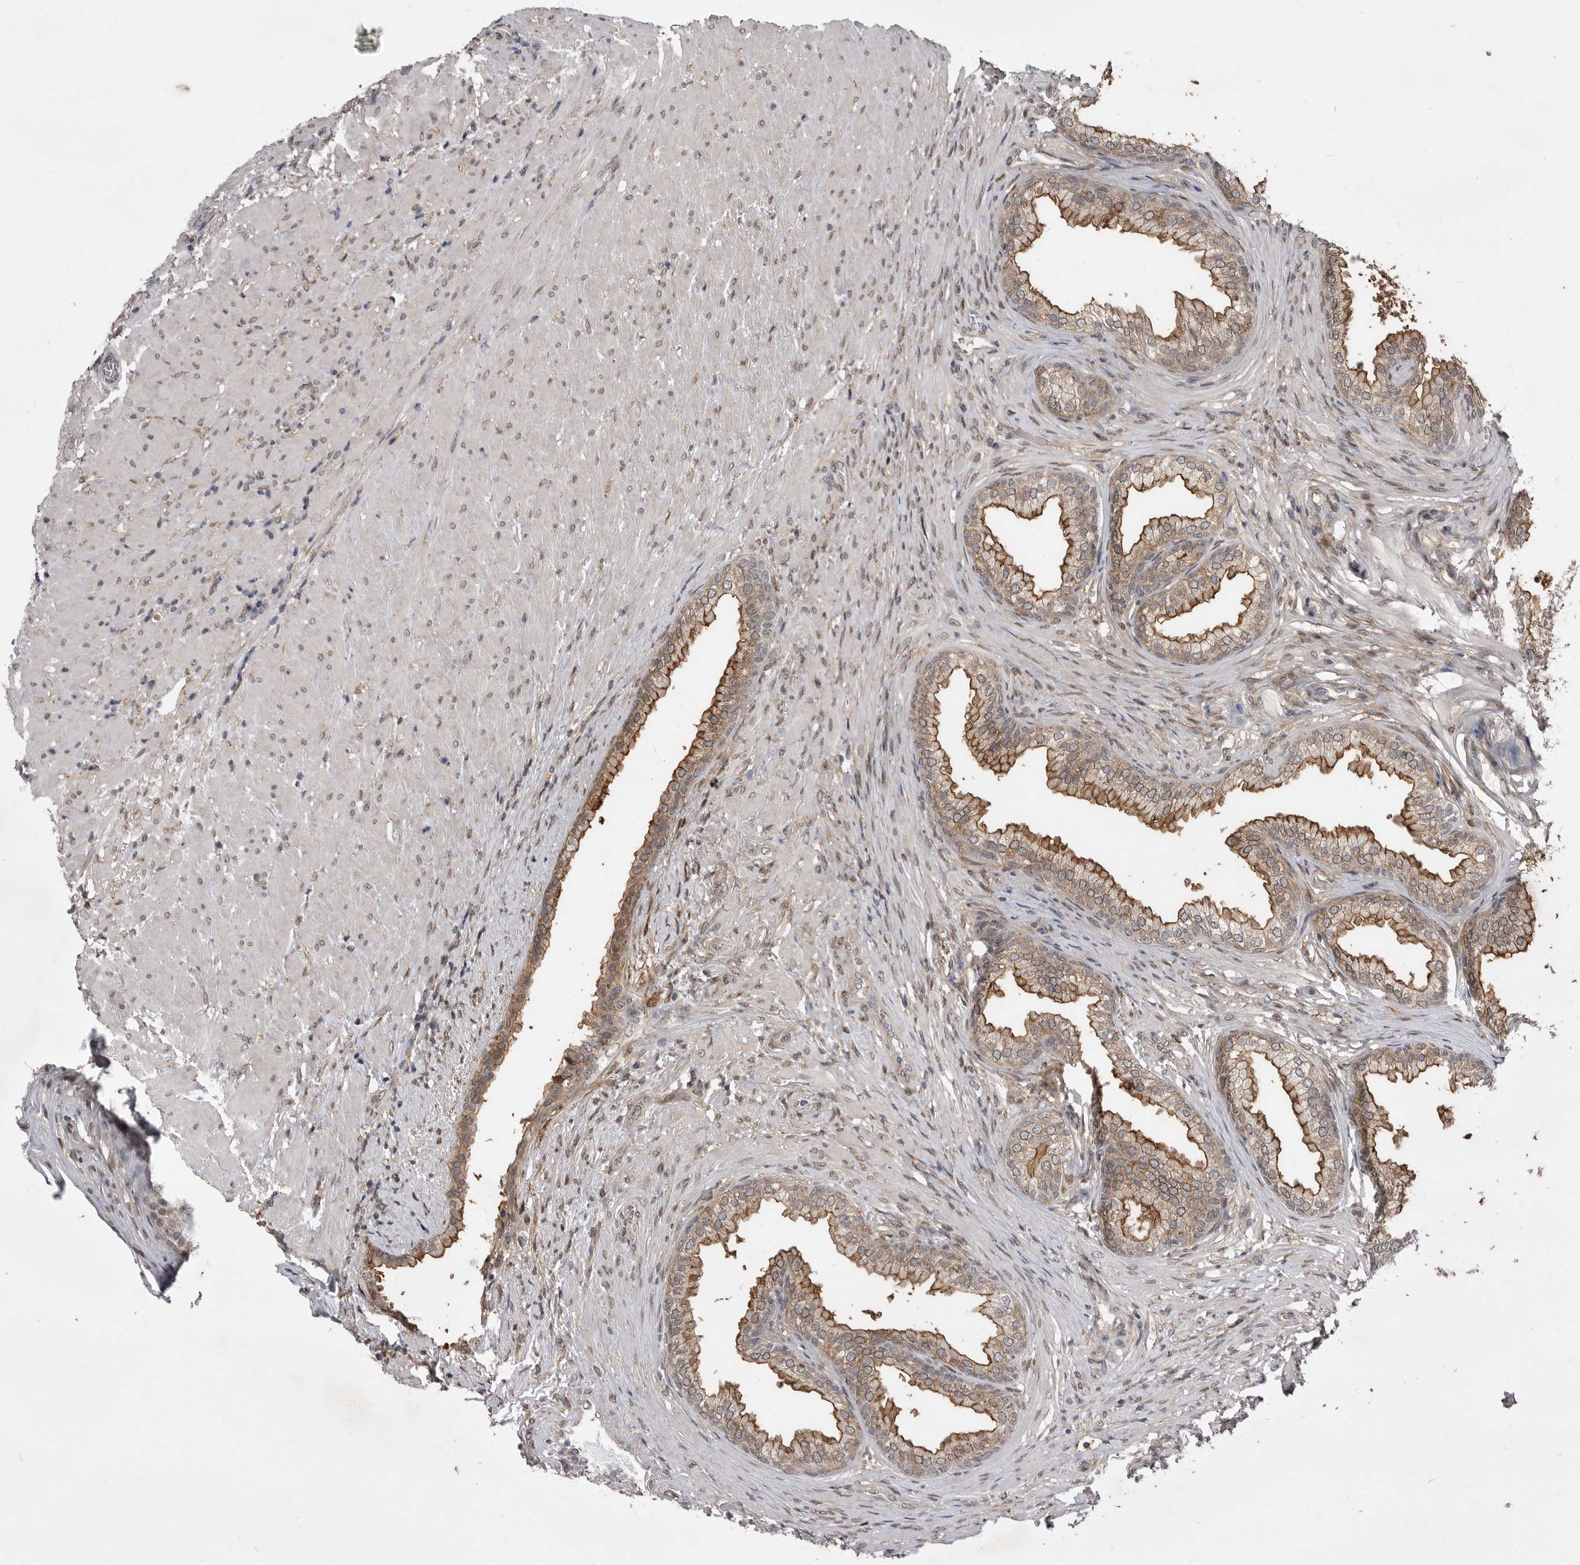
{"staining": {"intensity": "moderate", "quantity": ">75%", "location": "cytoplasmic/membranous"}, "tissue": "prostate", "cell_type": "Glandular cells", "image_type": "normal", "snomed": [{"axis": "morphology", "description": "Normal tissue, NOS"}, {"axis": "topography", "description": "Prostate"}], "caption": "Benign prostate shows moderate cytoplasmic/membranous staining in about >75% of glandular cells, visualized by immunohistochemistry. Nuclei are stained in blue.", "gene": "ABL1", "patient": {"sex": "male", "age": 76}}